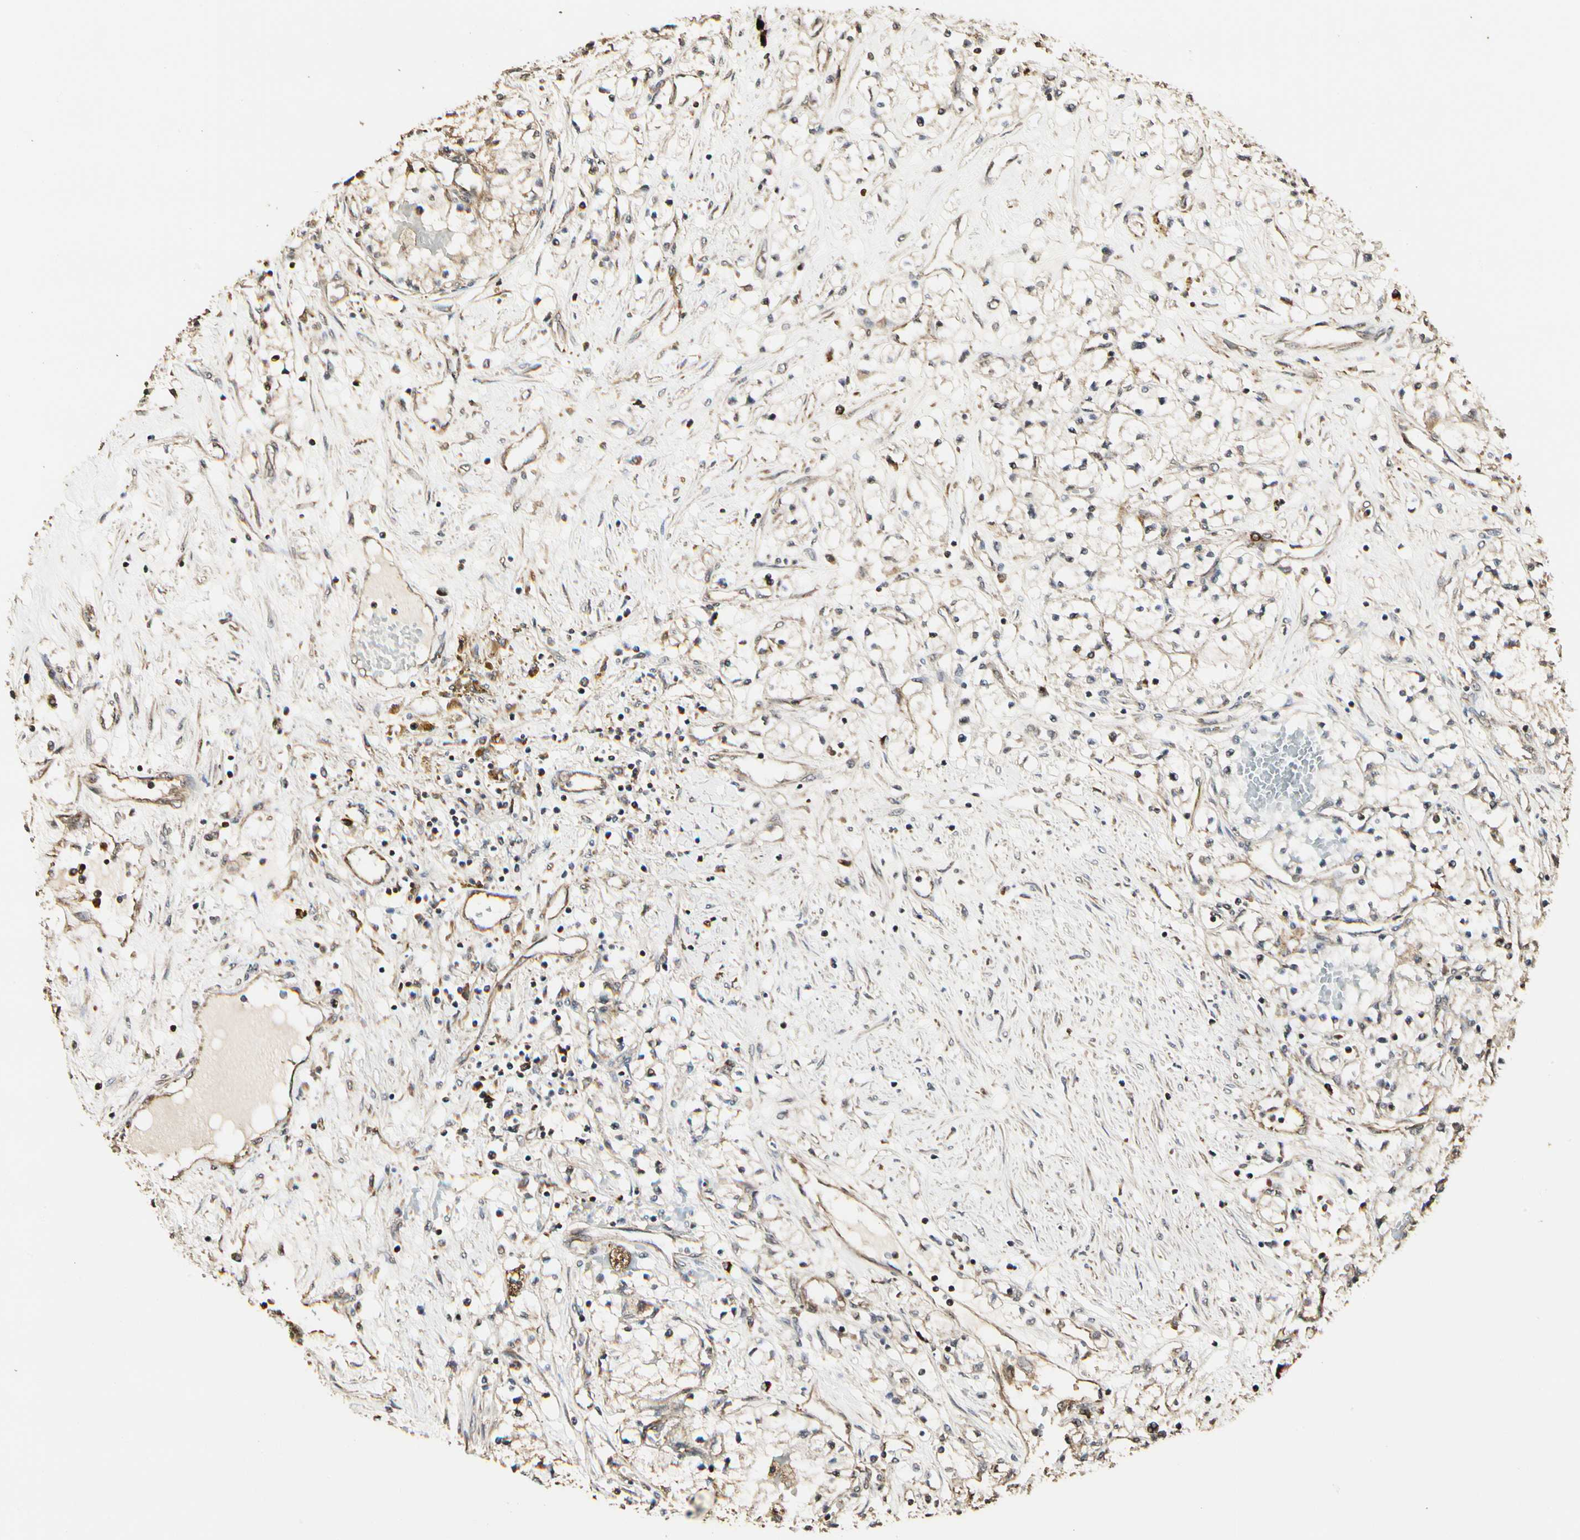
{"staining": {"intensity": "moderate", "quantity": "<25%", "location": "cytoplasmic/membranous"}, "tissue": "renal cancer", "cell_type": "Tumor cells", "image_type": "cancer", "snomed": [{"axis": "morphology", "description": "Adenocarcinoma, NOS"}, {"axis": "topography", "description": "Kidney"}], "caption": "Immunohistochemical staining of human renal adenocarcinoma demonstrates low levels of moderate cytoplasmic/membranous protein positivity in approximately <25% of tumor cells. The staining is performed using DAB (3,3'-diaminobenzidine) brown chromogen to label protein expression. The nuclei are counter-stained blue using hematoxylin.", "gene": "TAOK1", "patient": {"sex": "male", "age": 68}}